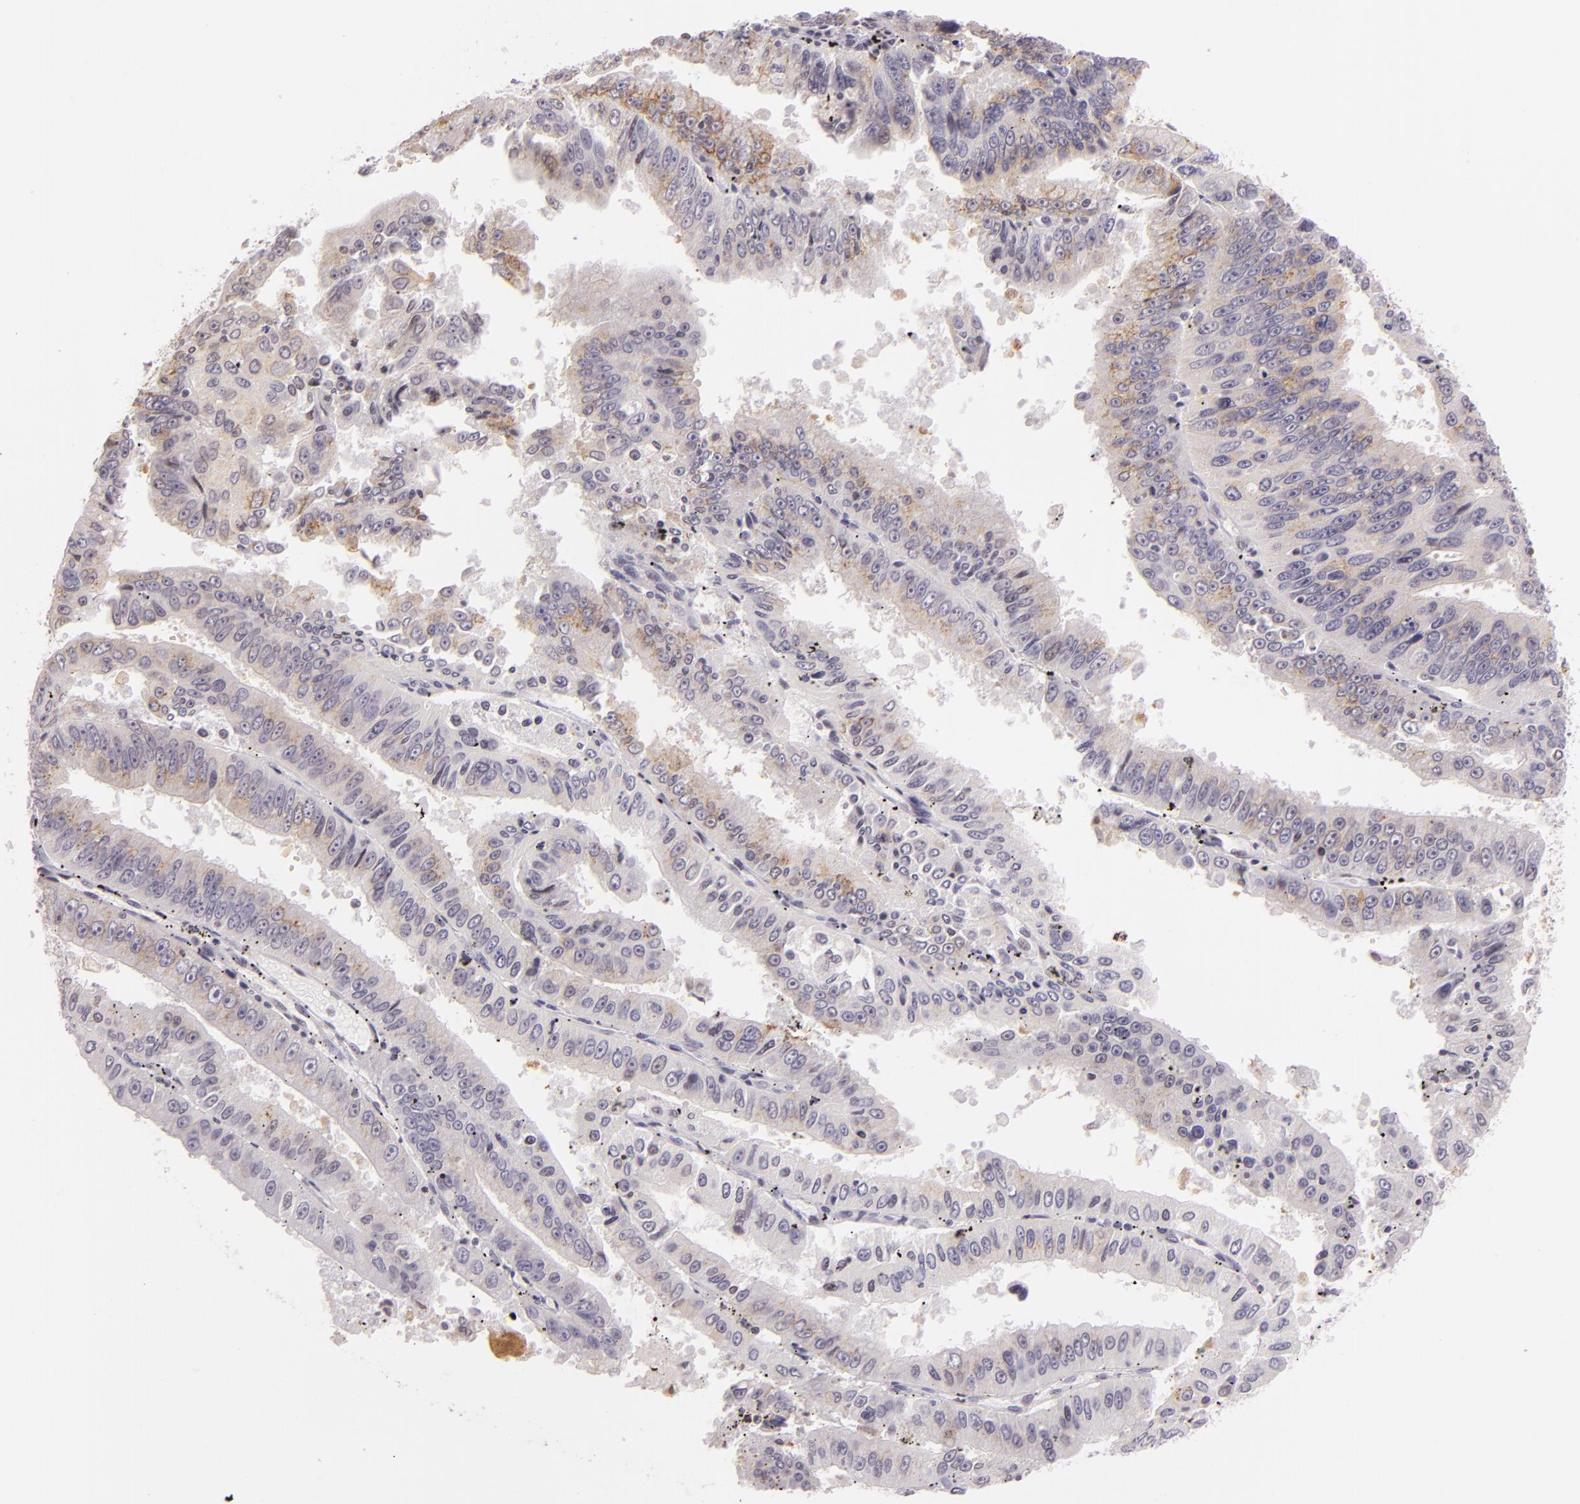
{"staining": {"intensity": "weak", "quantity": "25%-75%", "location": "cytoplasmic/membranous"}, "tissue": "endometrial cancer", "cell_type": "Tumor cells", "image_type": "cancer", "snomed": [{"axis": "morphology", "description": "Adenocarcinoma, NOS"}, {"axis": "topography", "description": "Endometrium"}], "caption": "Brown immunohistochemical staining in endometrial cancer displays weak cytoplasmic/membranous expression in about 25%-75% of tumor cells.", "gene": "IMPDH1", "patient": {"sex": "female", "age": 66}}